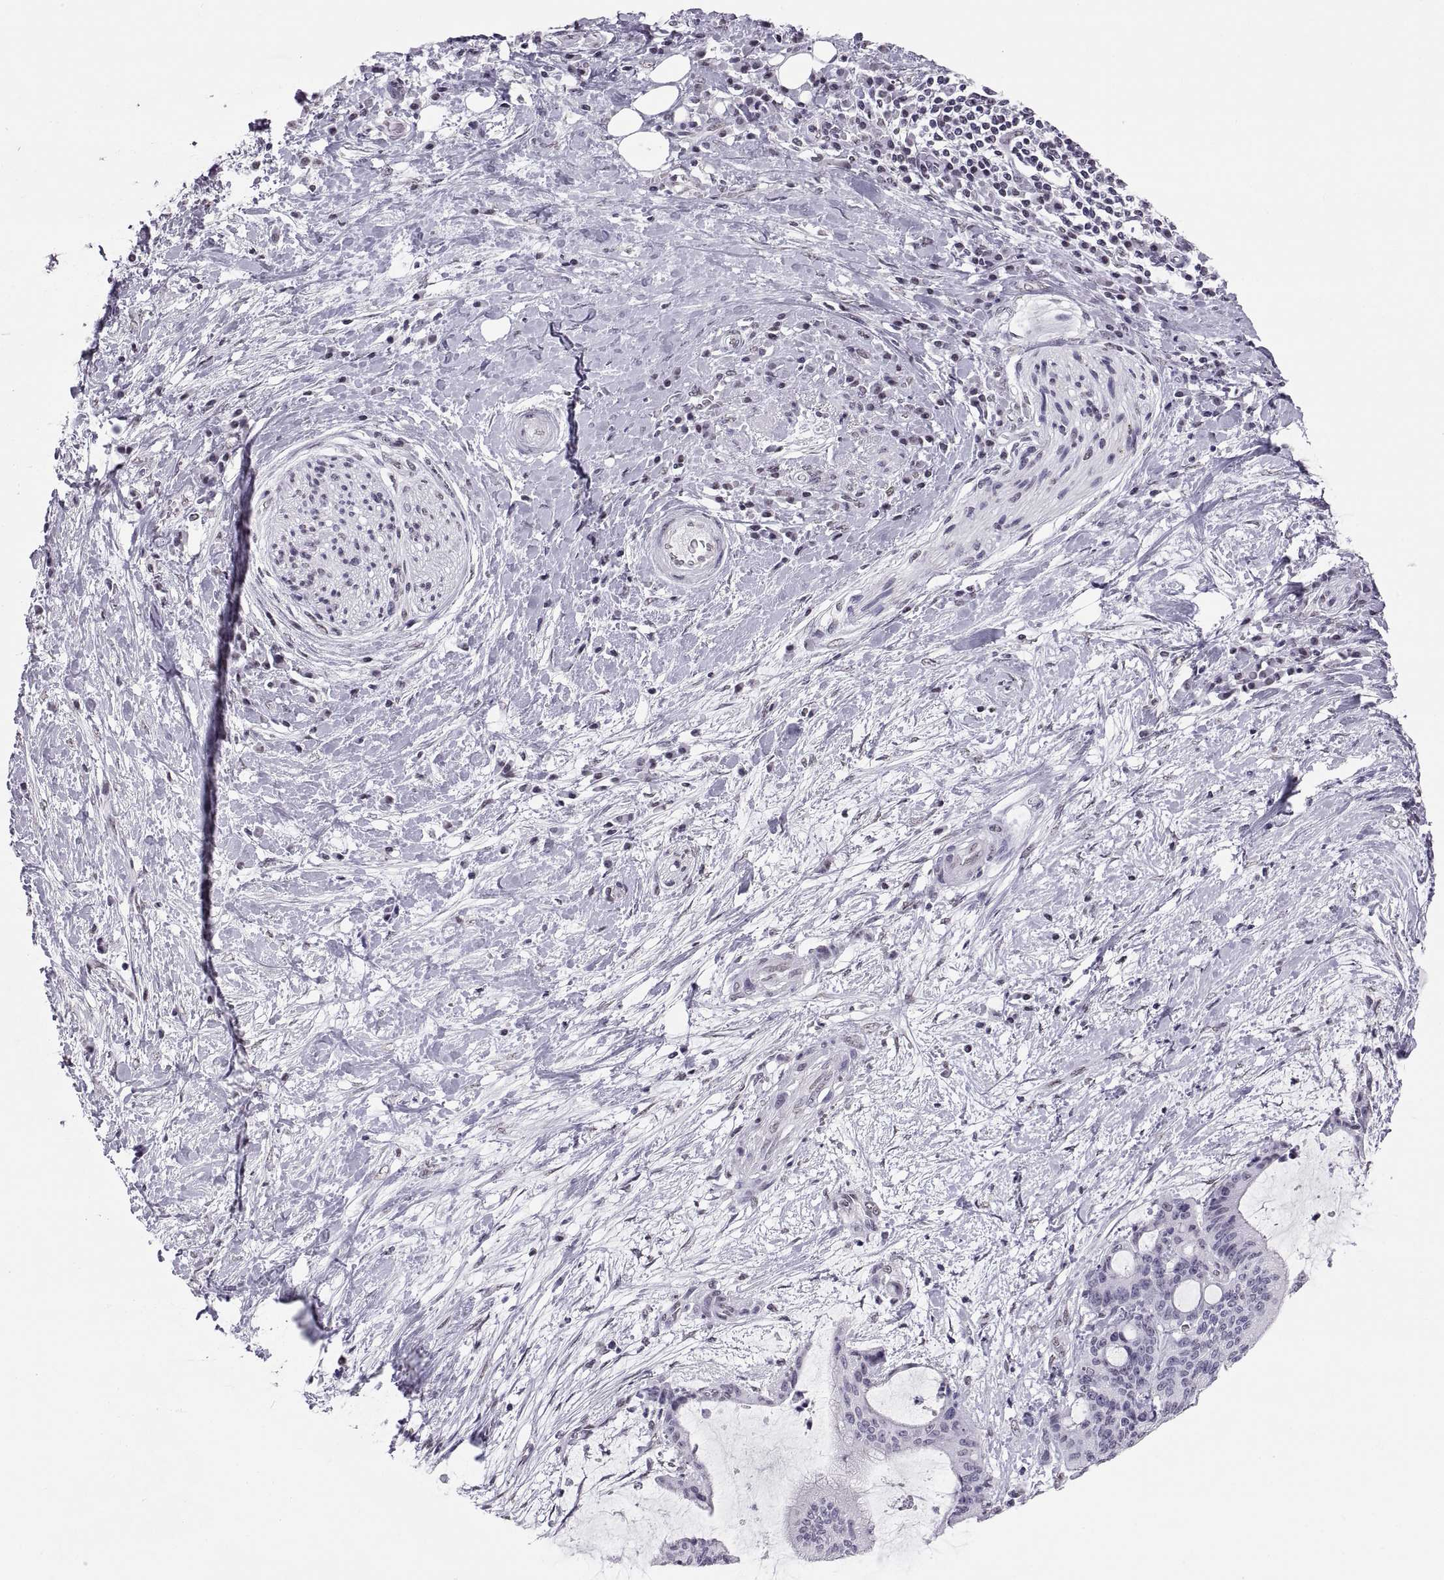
{"staining": {"intensity": "negative", "quantity": "none", "location": "none"}, "tissue": "liver cancer", "cell_type": "Tumor cells", "image_type": "cancer", "snomed": [{"axis": "morphology", "description": "Cholangiocarcinoma"}, {"axis": "topography", "description": "Liver"}], "caption": "Immunohistochemistry (IHC) of human liver cholangiocarcinoma reveals no positivity in tumor cells. The staining is performed using DAB brown chromogen with nuclei counter-stained in using hematoxylin.", "gene": "CARTPT", "patient": {"sex": "female", "age": 73}}